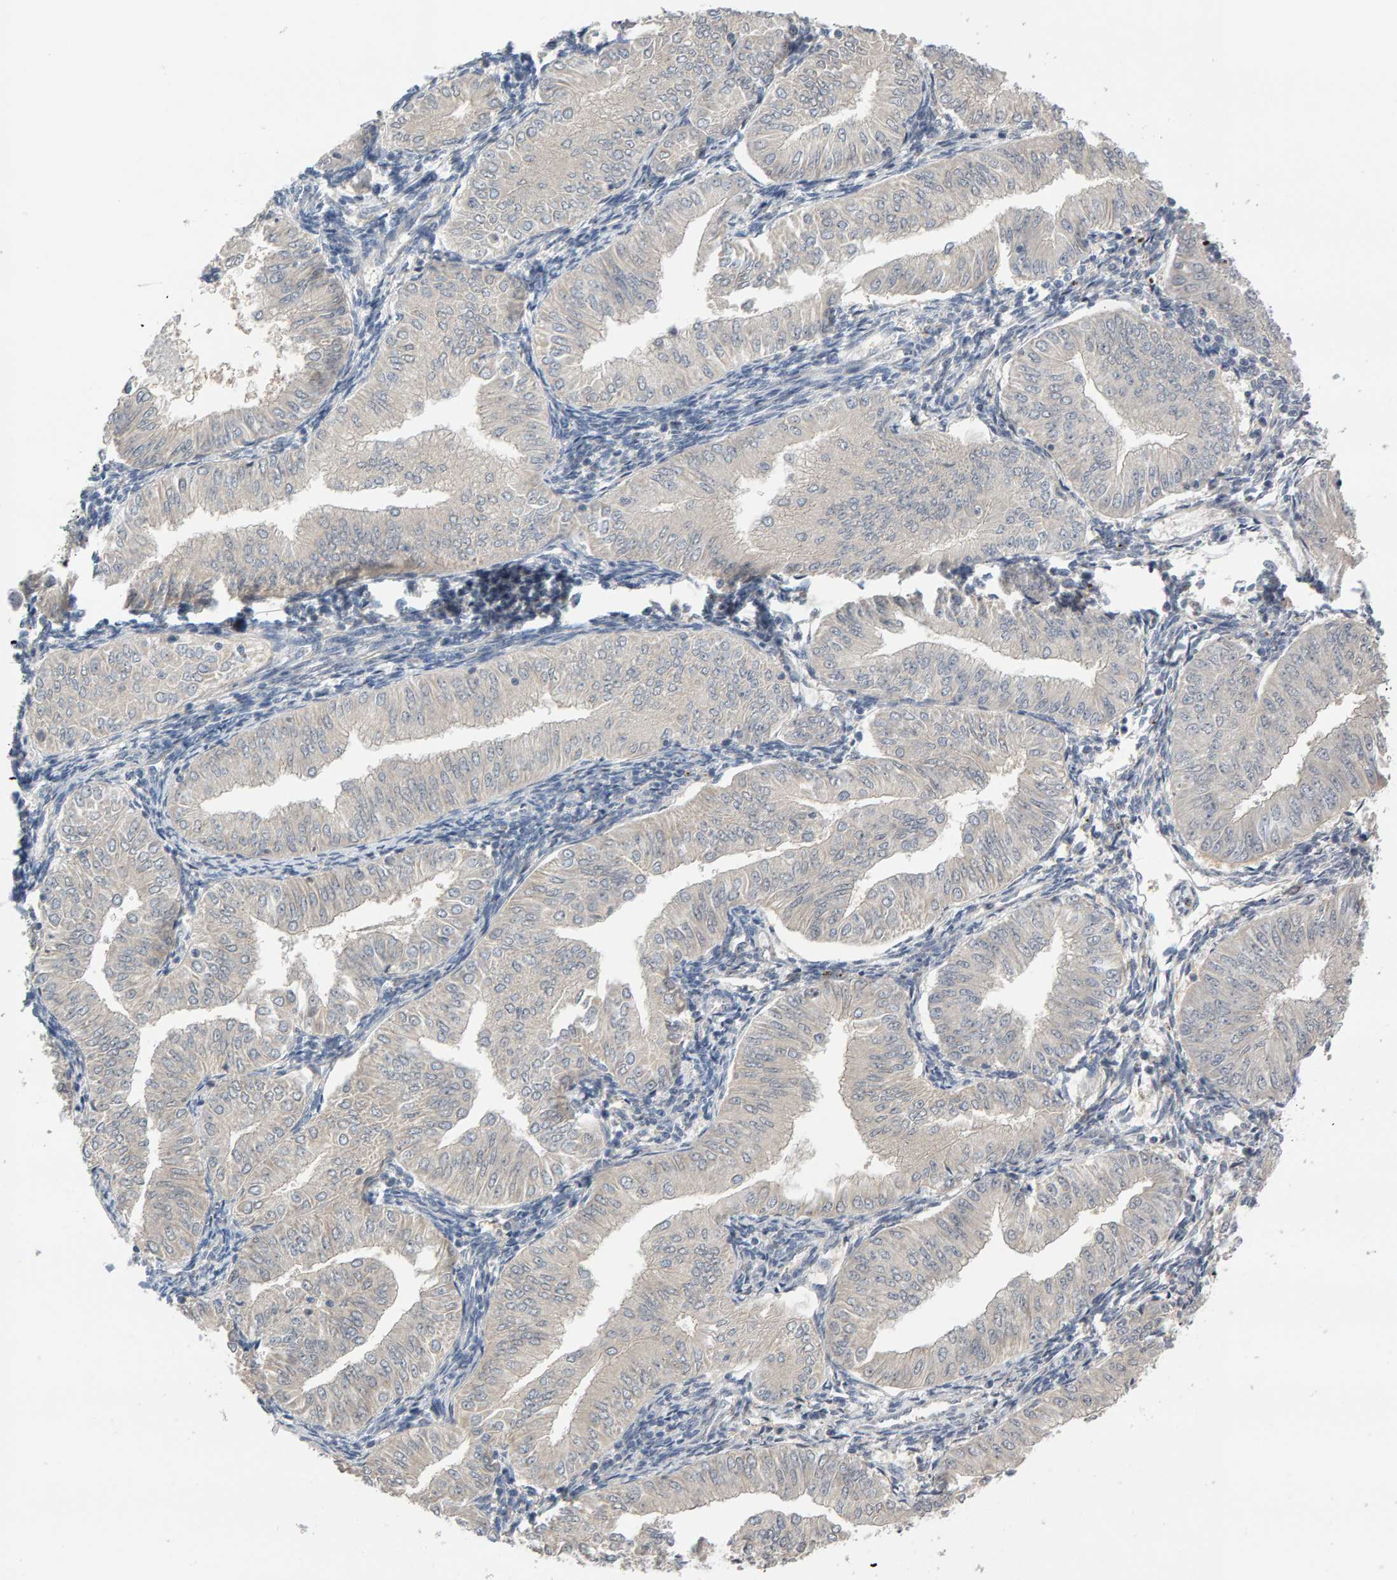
{"staining": {"intensity": "negative", "quantity": "none", "location": "none"}, "tissue": "endometrial cancer", "cell_type": "Tumor cells", "image_type": "cancer", "snomed": [{"axis": "morphology", "description": "Normal tissue, NOS"}, {"axis": "morphology", "description": "Adenocarcinoma, NOS"}, {"axis": "topography", "description": "Endometrium"}], "caption": "Endometrial cancer was stained to show a protein in brown. There is no significant expression in tumor cells.", "gene": "GFUS", "patient": {"sex": "female", "age": 53}}